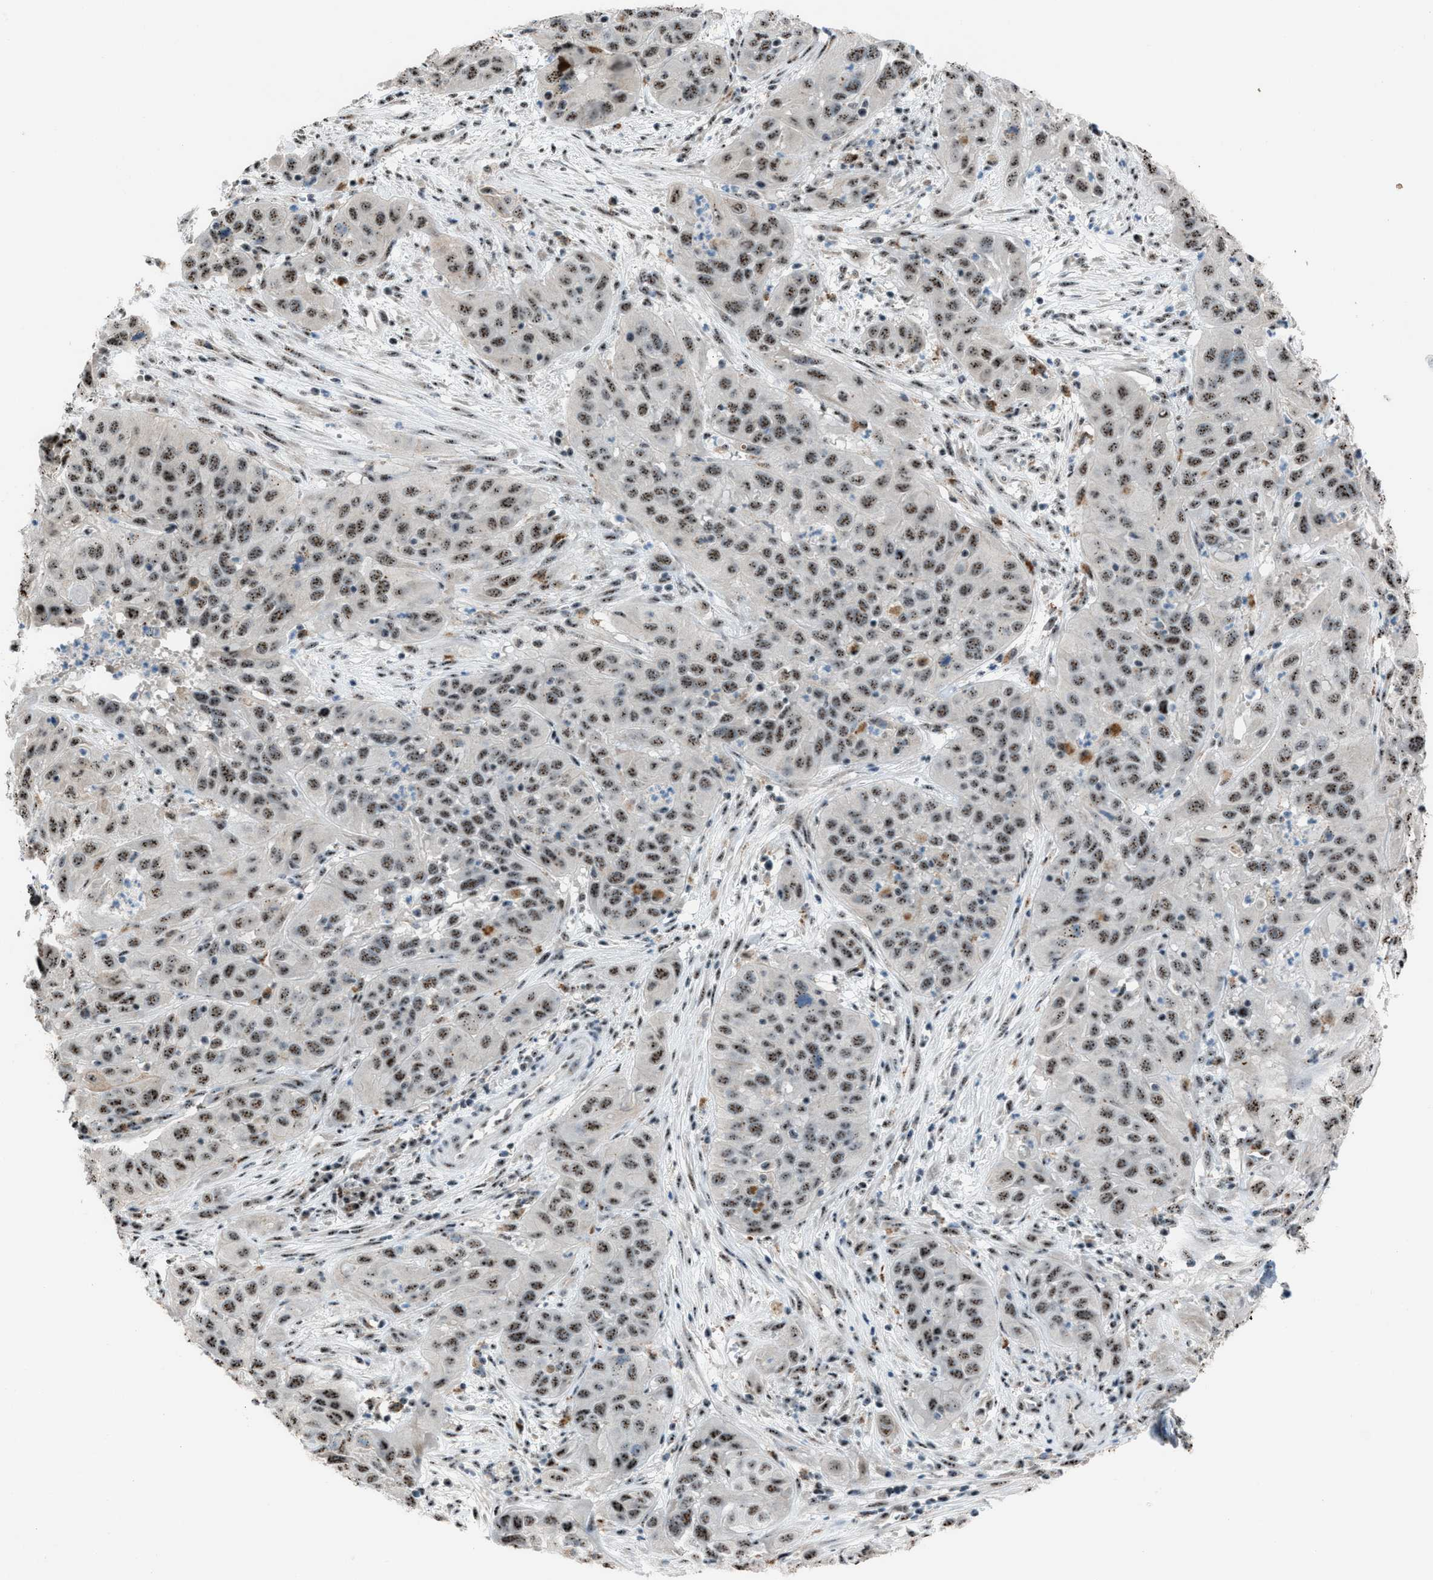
{"staining": {"intensity": "moderate", "quantity": ">75%", "location": "nuclear"}, "tissue": "cervical cancer", "cell_type": "Tumor cells", "image_type": "cancer", "snomed": [{"axis": "morphology", "description": "Squamous cell carcinoma, NOS"}, {"axis": "topography", "description": "Cervix"}], "caption": "Brown immunohistochemical staining in squamous cell carcinoma (cervical) reveals moderate nuclear staining in about >75% of tumor cells.", "gene": "CENPP", "patient": {"sex": "female", "age": 32}}